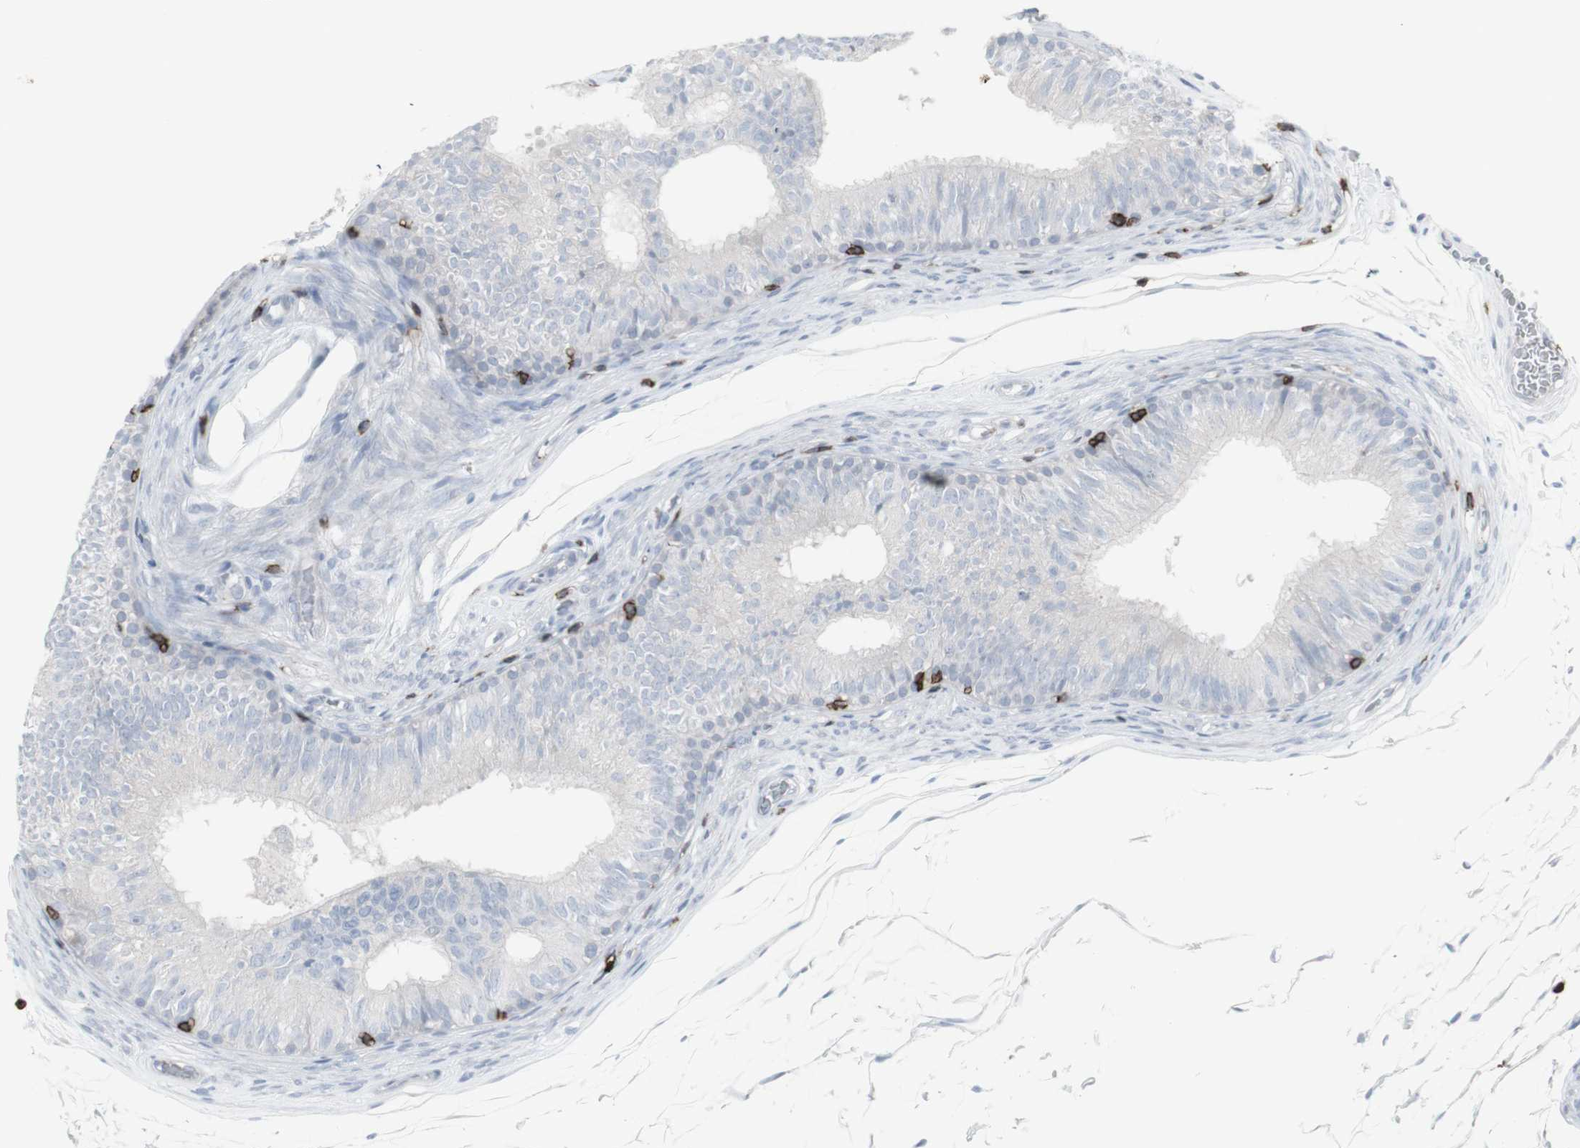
{"staining": {"intensity": "negative", "quantity": "none", "location": "none"}, "tissue": "epididymis", "cell_type": "Glandular cells", "image_type": "normal", "snomed": [{"axis": "morphology", "description": "Normal tissue, NOS"}, {"axis": "topography", "description": "Epididymis"}], "caption": "Image shows no significant protein positivity in glandular cells of benign epididymis. Brightfield microscopy of immunohistochemistry (IHC) stained with DAB (3,3'-diaminobenzidine) (brown) and hematoxylin (blue), captured at high magnification.", "gene": "CD247", "patient": {"sex": "male", "age": 36}}